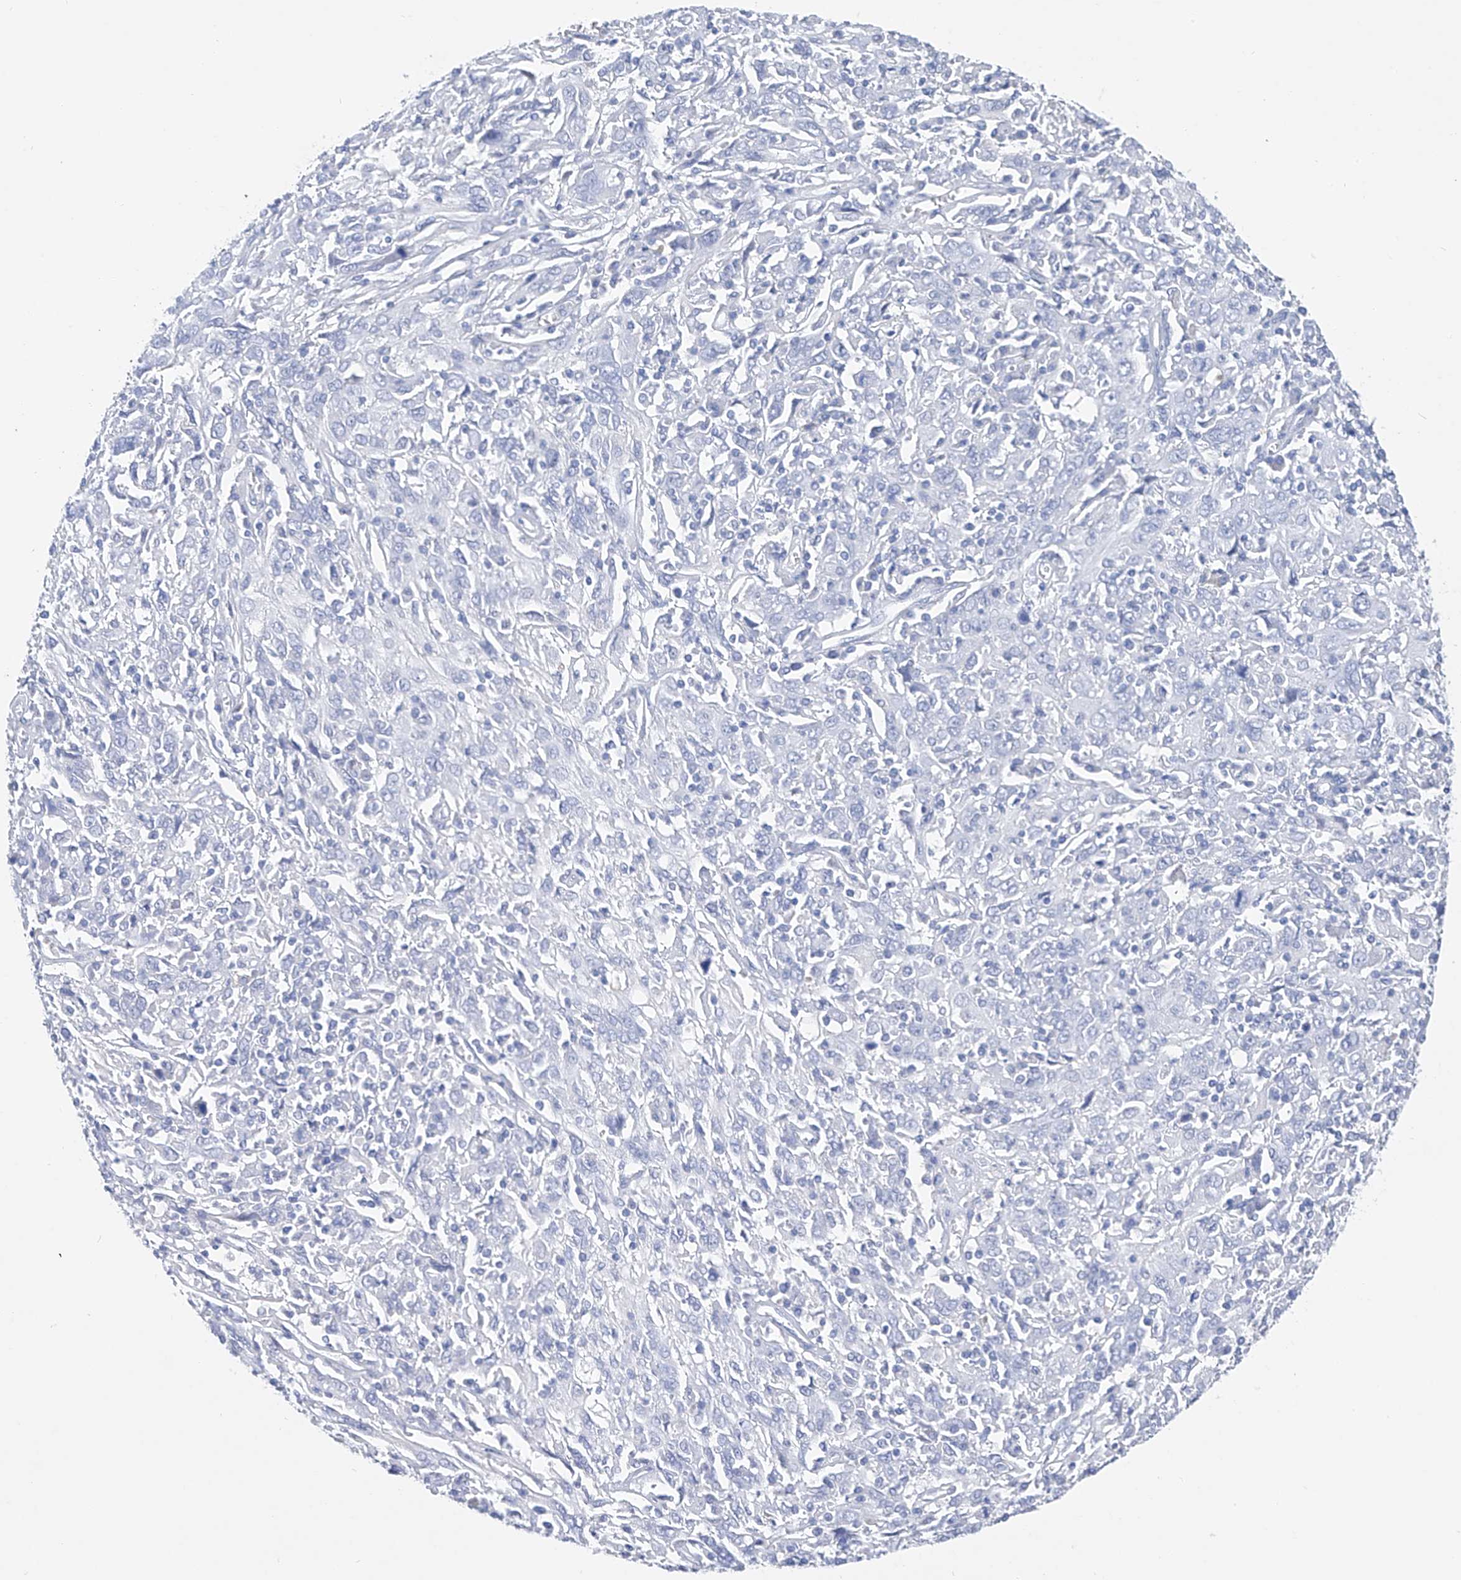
{"staining": {"intensity": "negative", "quantity": "none", "location": "none"}, "tissue": "cervical cancer", "cell_type": "Tumor cells", "image_type": "cancer", "snomed": [{"axis": "morphology", "description": "Squamous cell carcinoma, NOS"}, {"axis": "topography", "description": "Cervix"}], "caption": "This is an IHC micrograph of squamous cell carcinoma (cervical). There is no expression in tumor cells.", "gene": "ADRA1A", "patient": {"sex": "female", "age": 46}}